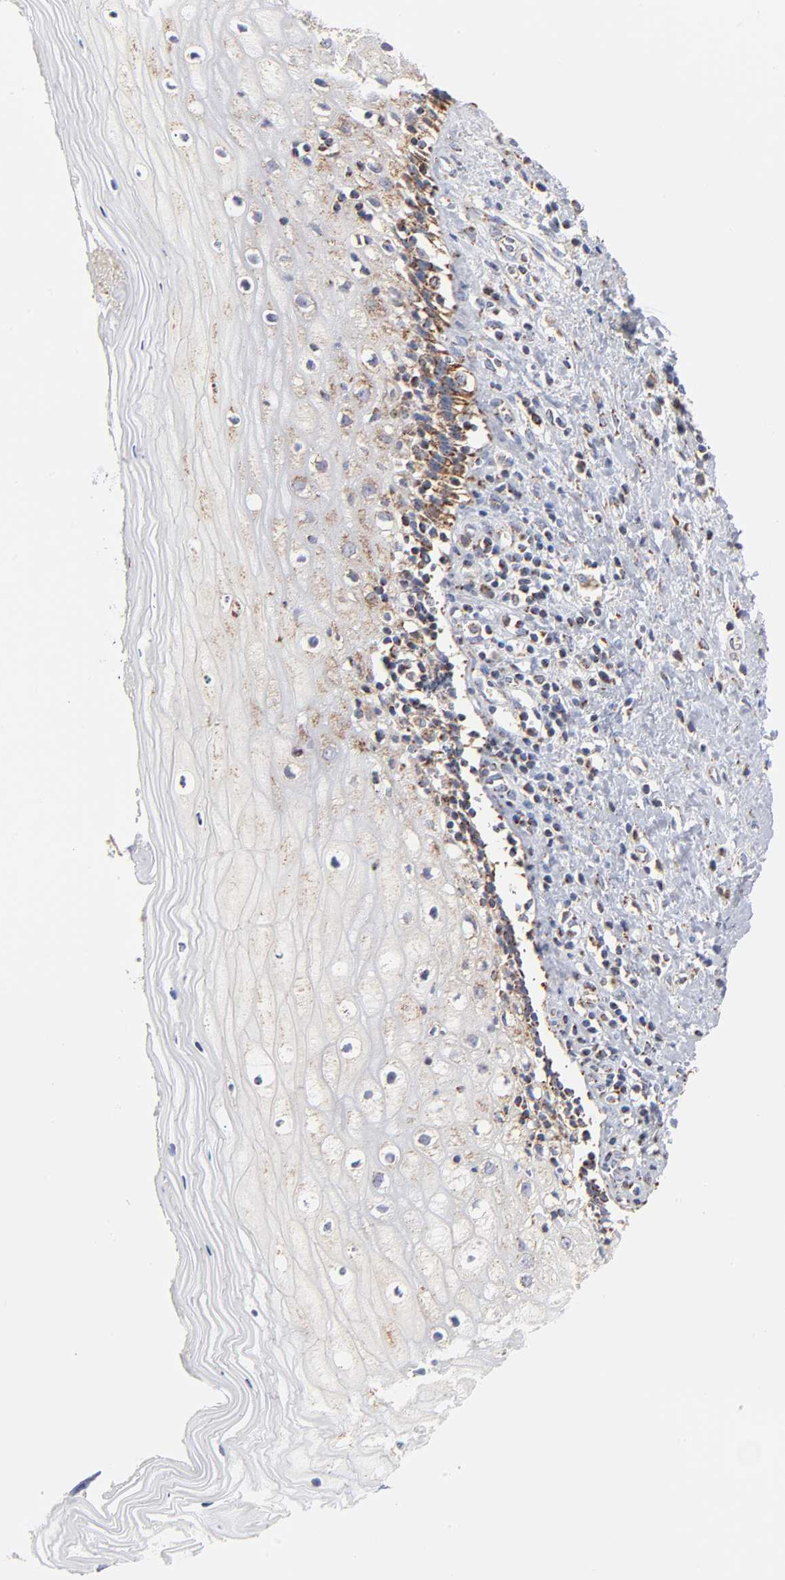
{"staining": {"intensity": "strong", "quantity": "<25%", "location": "cytoplasmic/membranous"}, "tissue": "vagina", "cell_type": "Squamous epithelial cells", "image_type": "normal", "snomed": [{"axis": "morphology", "description": "Normal tissue, NOS"}, {"axis": "topography", "description": "Vagina"}], "caption": "Vagina stained with DAB immunohistochemistry reveals medium levels of strong cytoplasmic/membranous staining in about <25% of squamous epithelial cells.", "gene": "DIABLO", "patient": {"sex": "female", "age": 46}}